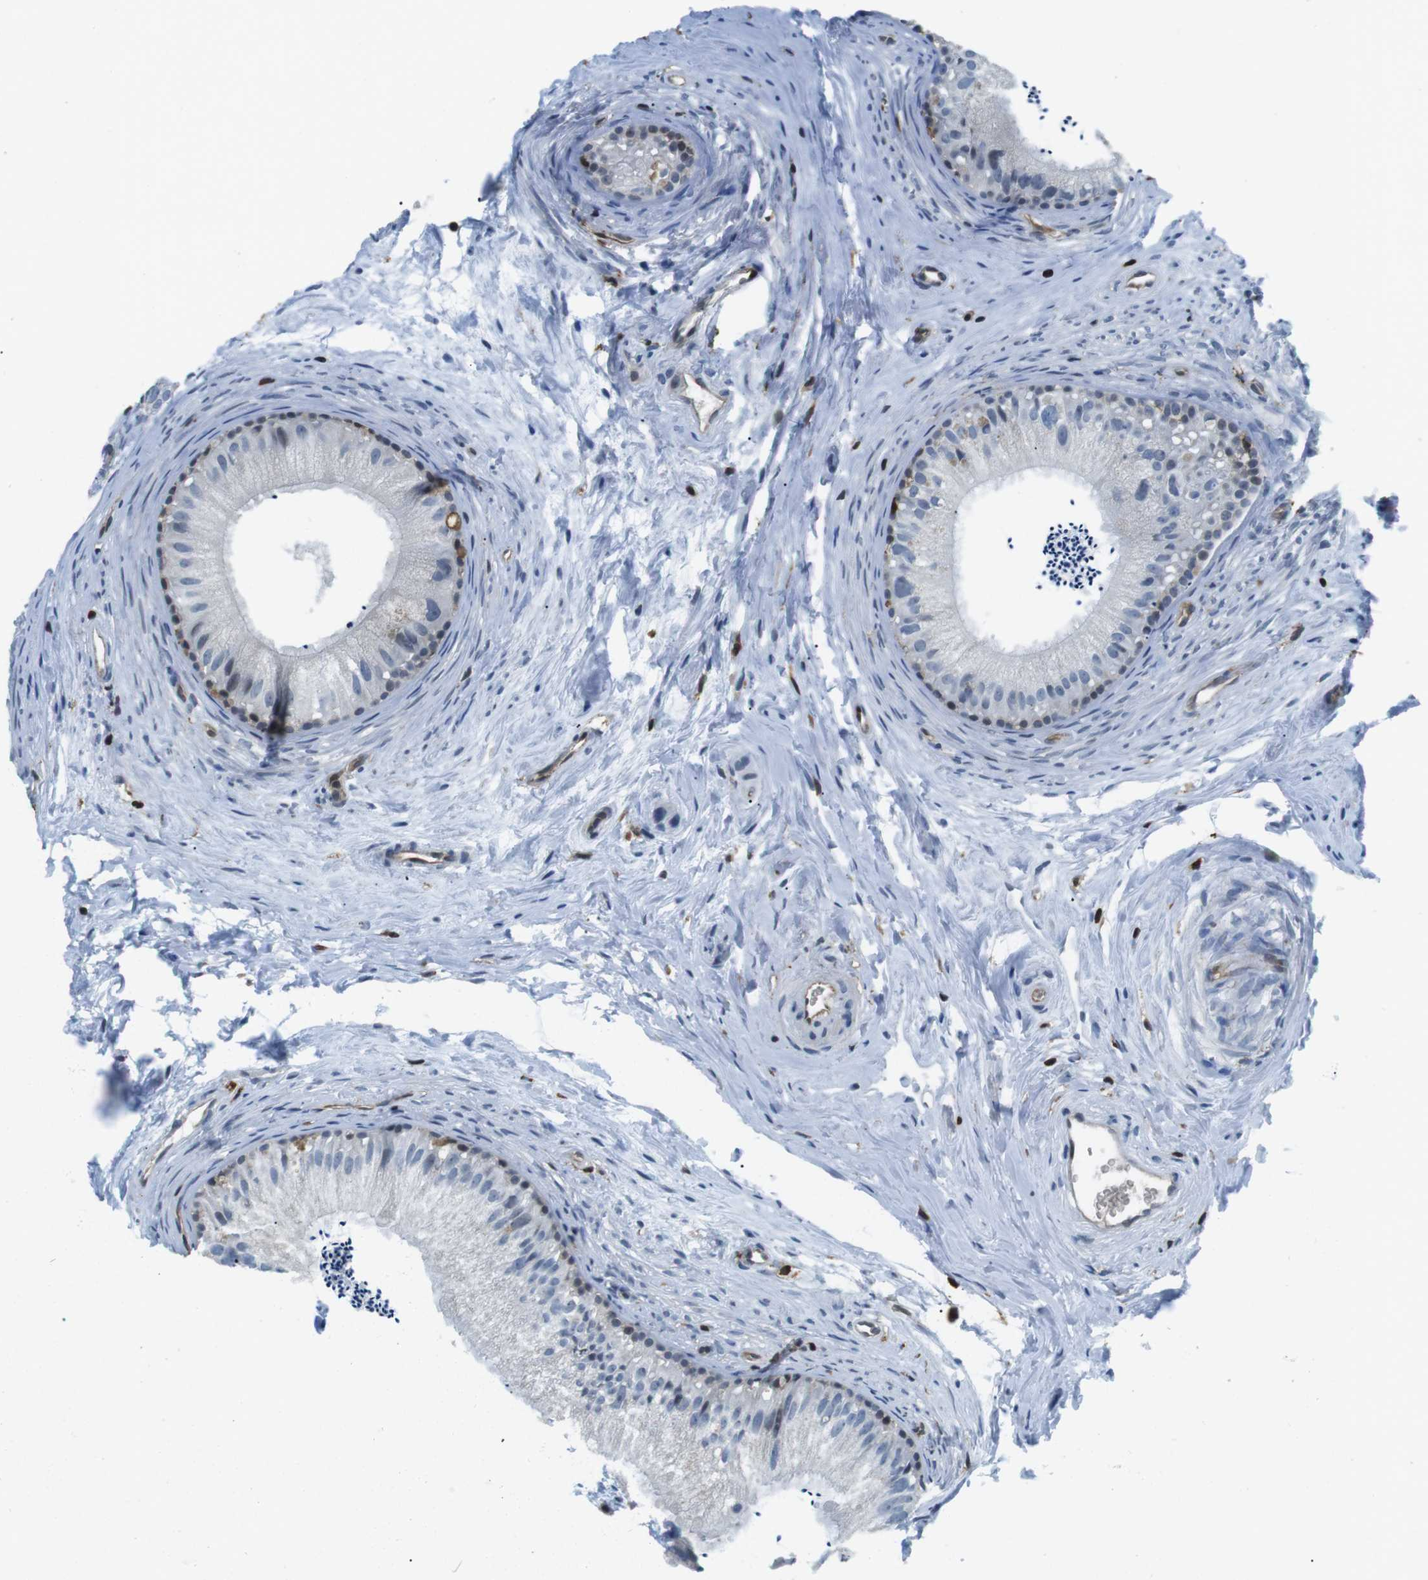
{"staining": {"intensity": "moderate", "quantity": "<25%", "location": "cytoplasmic/membranous"}, "tissue": "epididymis", "cell_type": "Glandular cells", "image_type": "normal", "snomed": [{"axis": "morphology", "description": "Normal tissue, NOS"}, {"axis": "topography", "description": "Epididymis"}], "caption": "Immunohistochemical staining of normal human epididymis displays moderate cytoplasmic/membranous protein staining in approximately <25% of glandular cells.", "gene": "STK10", "patient": {"sex": "male", "age": 56}}